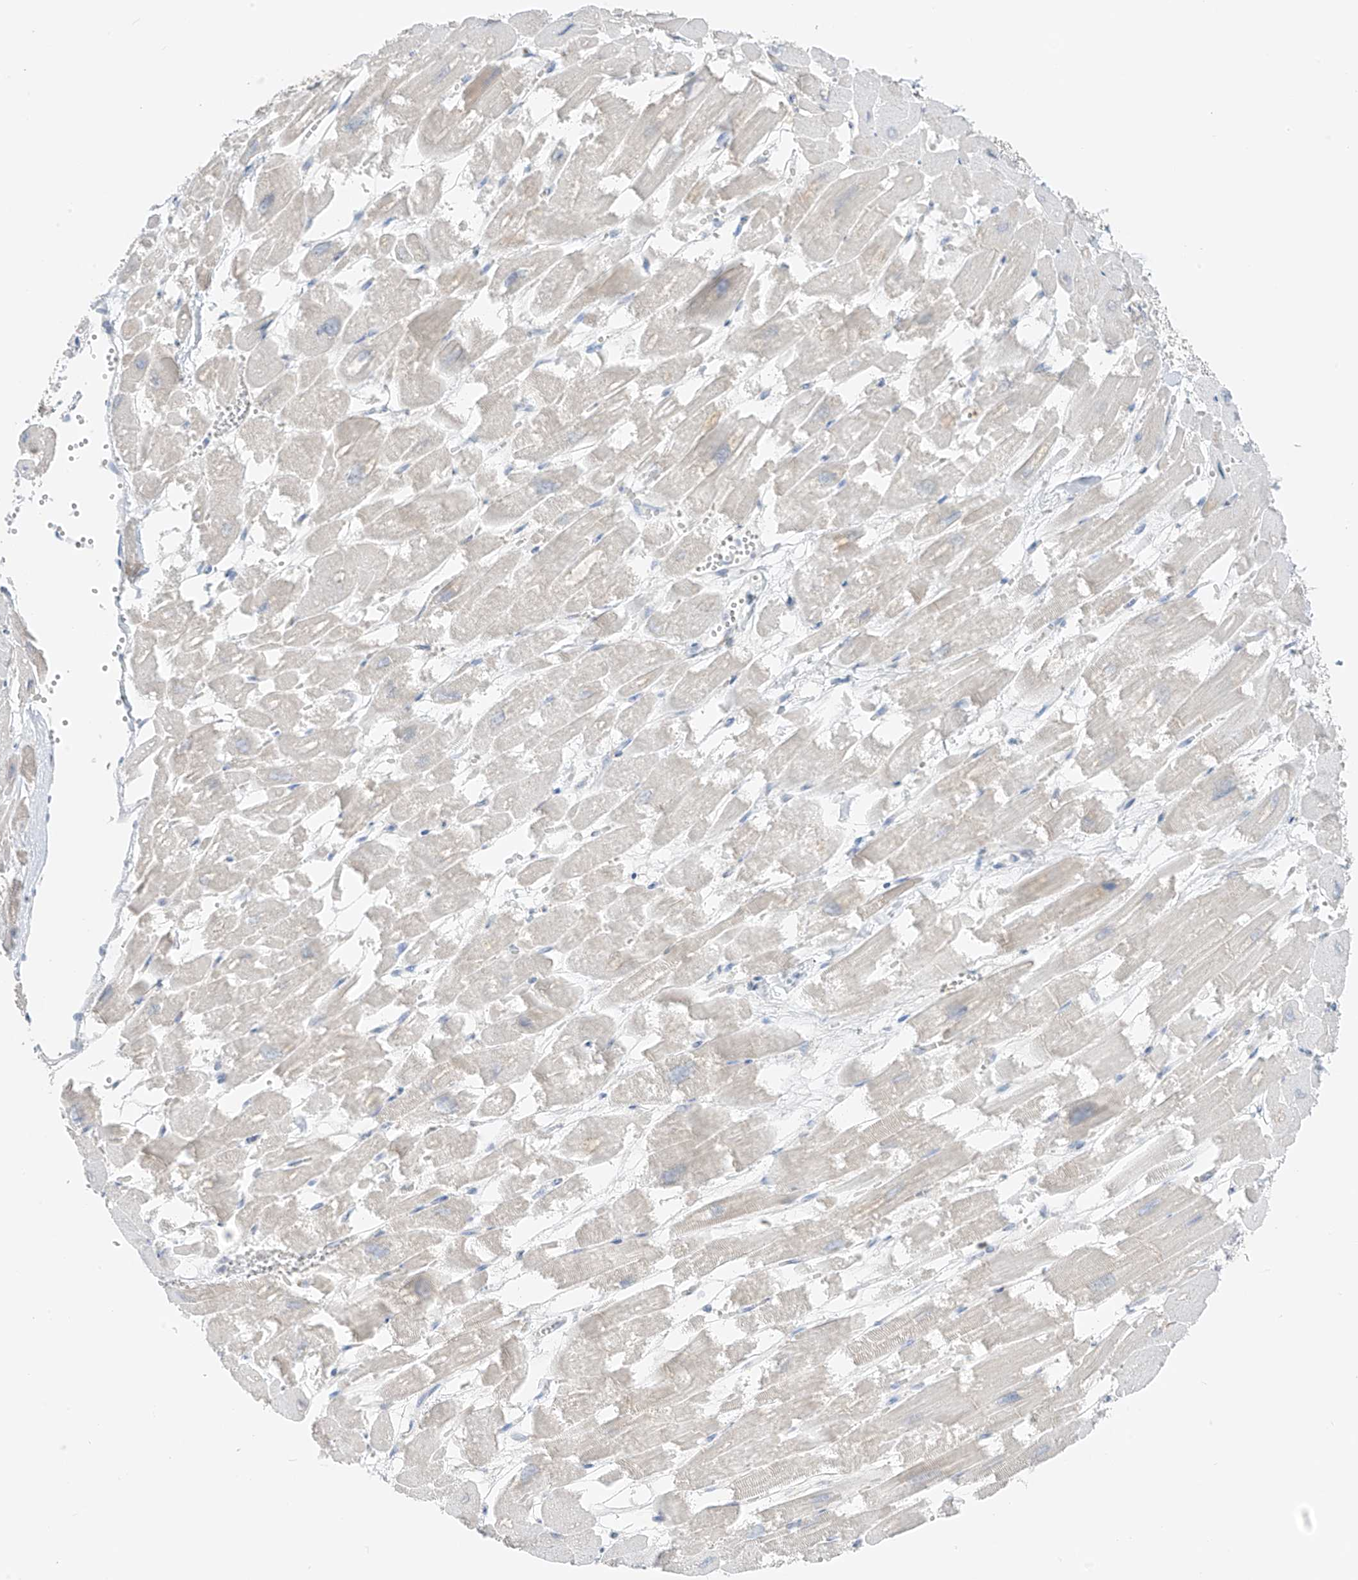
{"staining": {"intensity": "negative", "quantity": "none", "location": "none"}, "tissue": "heart muscle", "cell_type": "Cardiomyocytes", "image_type": "normal", "snomed": [{"axis": "morphology", "description": "Normal tissue, NOS"}, {"axis": "topography", "description": "Heart"}], "caption": "This is a micrograph of immunohistochemistry (IHC) staining of unremarkable heart muscle, which shows no staining in cardiomyocytes. (DAB (3,3'-diaminobenzidine) immunohistochemistry (IHC), high magnification).", "gene": "NALCN", "patient": {"sex": "male", "age": 54}}